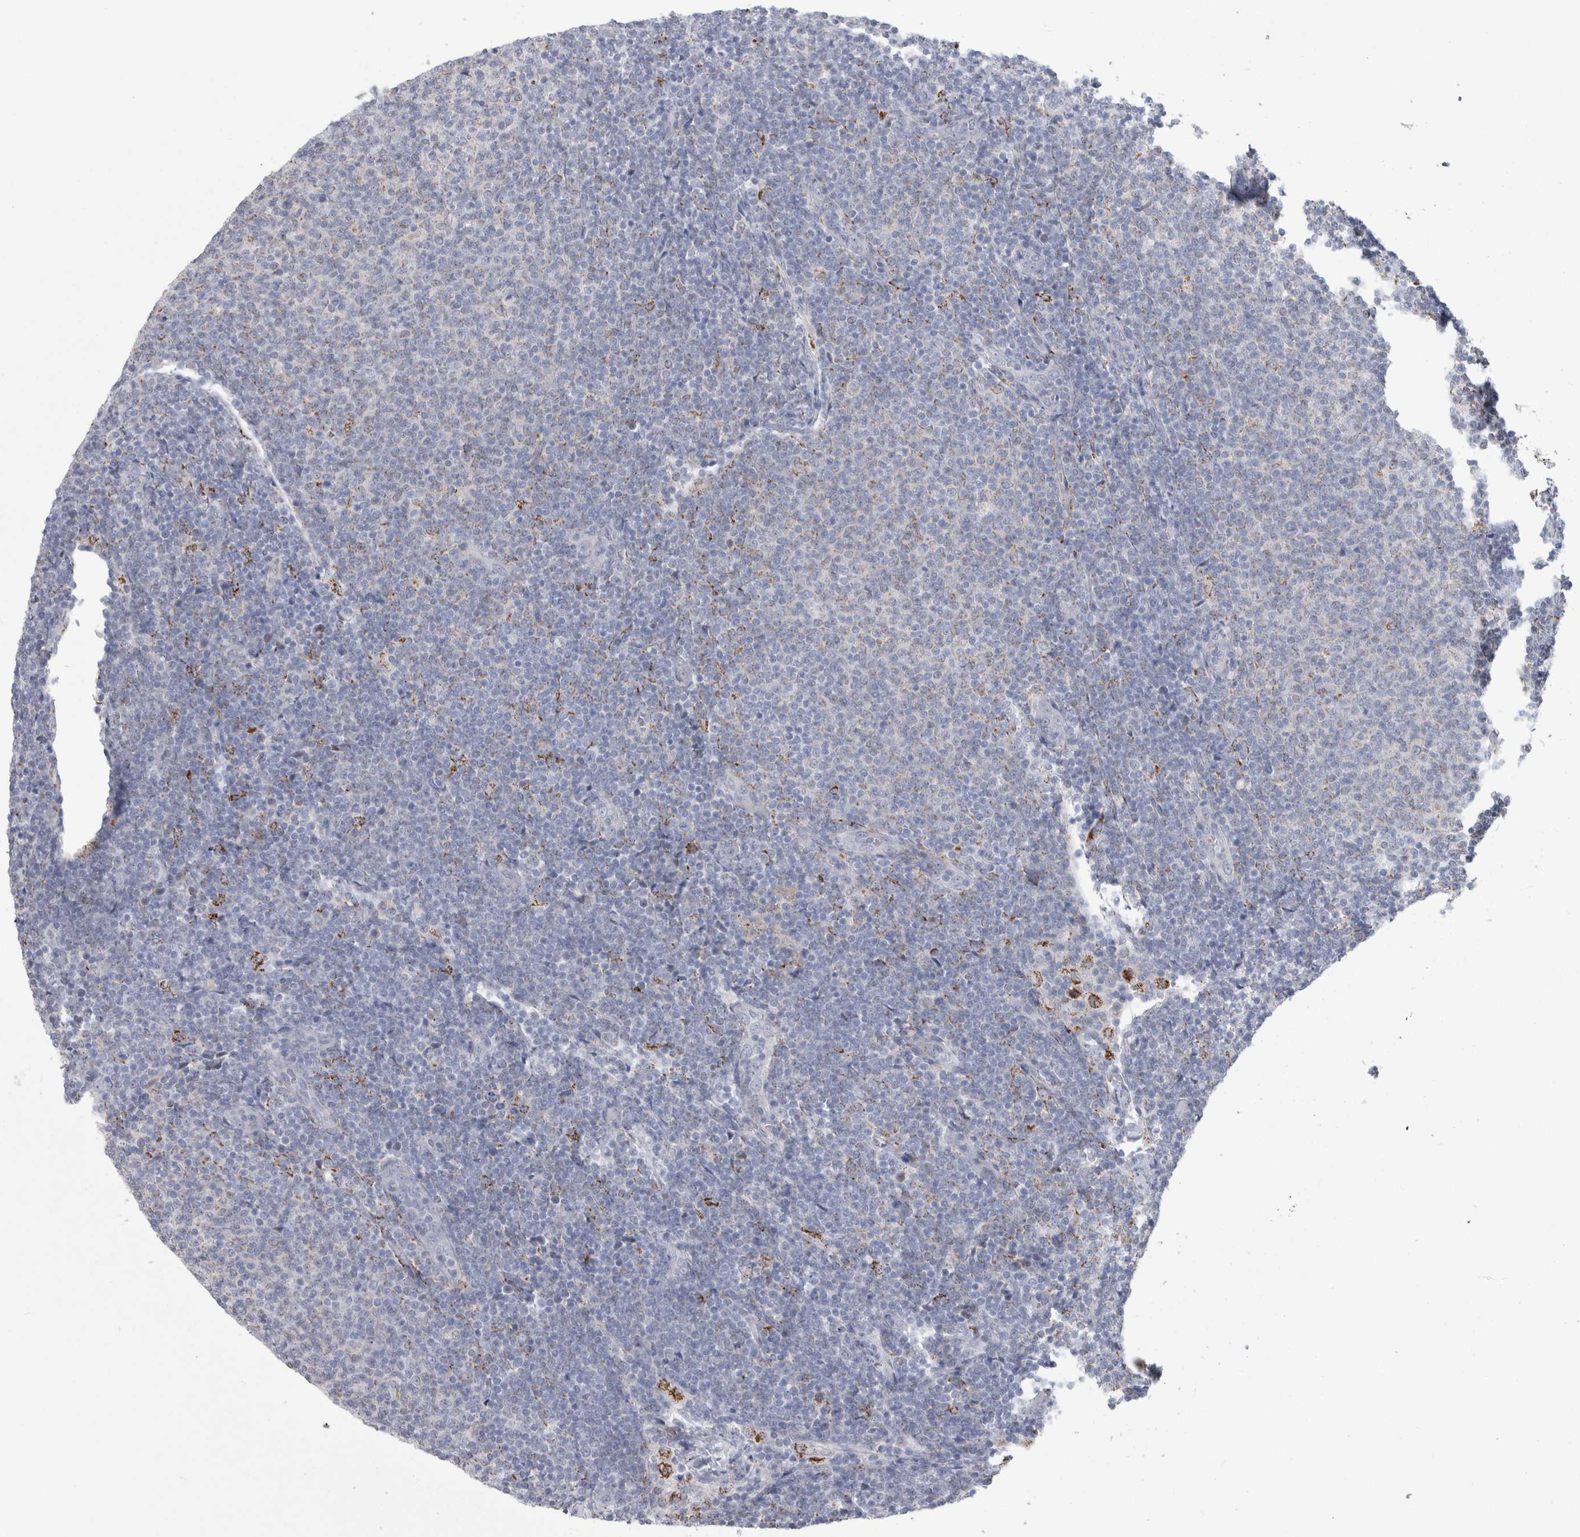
{"staining": {"intensity": "weak", "quantity": "<25%", "location": "cytoplasmic/membranous"}, "tissue": "lymphoma", "cell_type": "Tumor cells", "image_type": "cancer", "snomed": [{"axis": "morphology", "description": "Malignant lymphoma, non-Hodgkin's type, Low grade"}, {"axis": "topography", "description": "Lymph node"}], "caption": "Tumor cells are negative for protein expression in human low-grade malignant lymphoma, non-Hodgkin's type.", "gene": "GATM", "patient": {"sex": "male", "age": 66}}